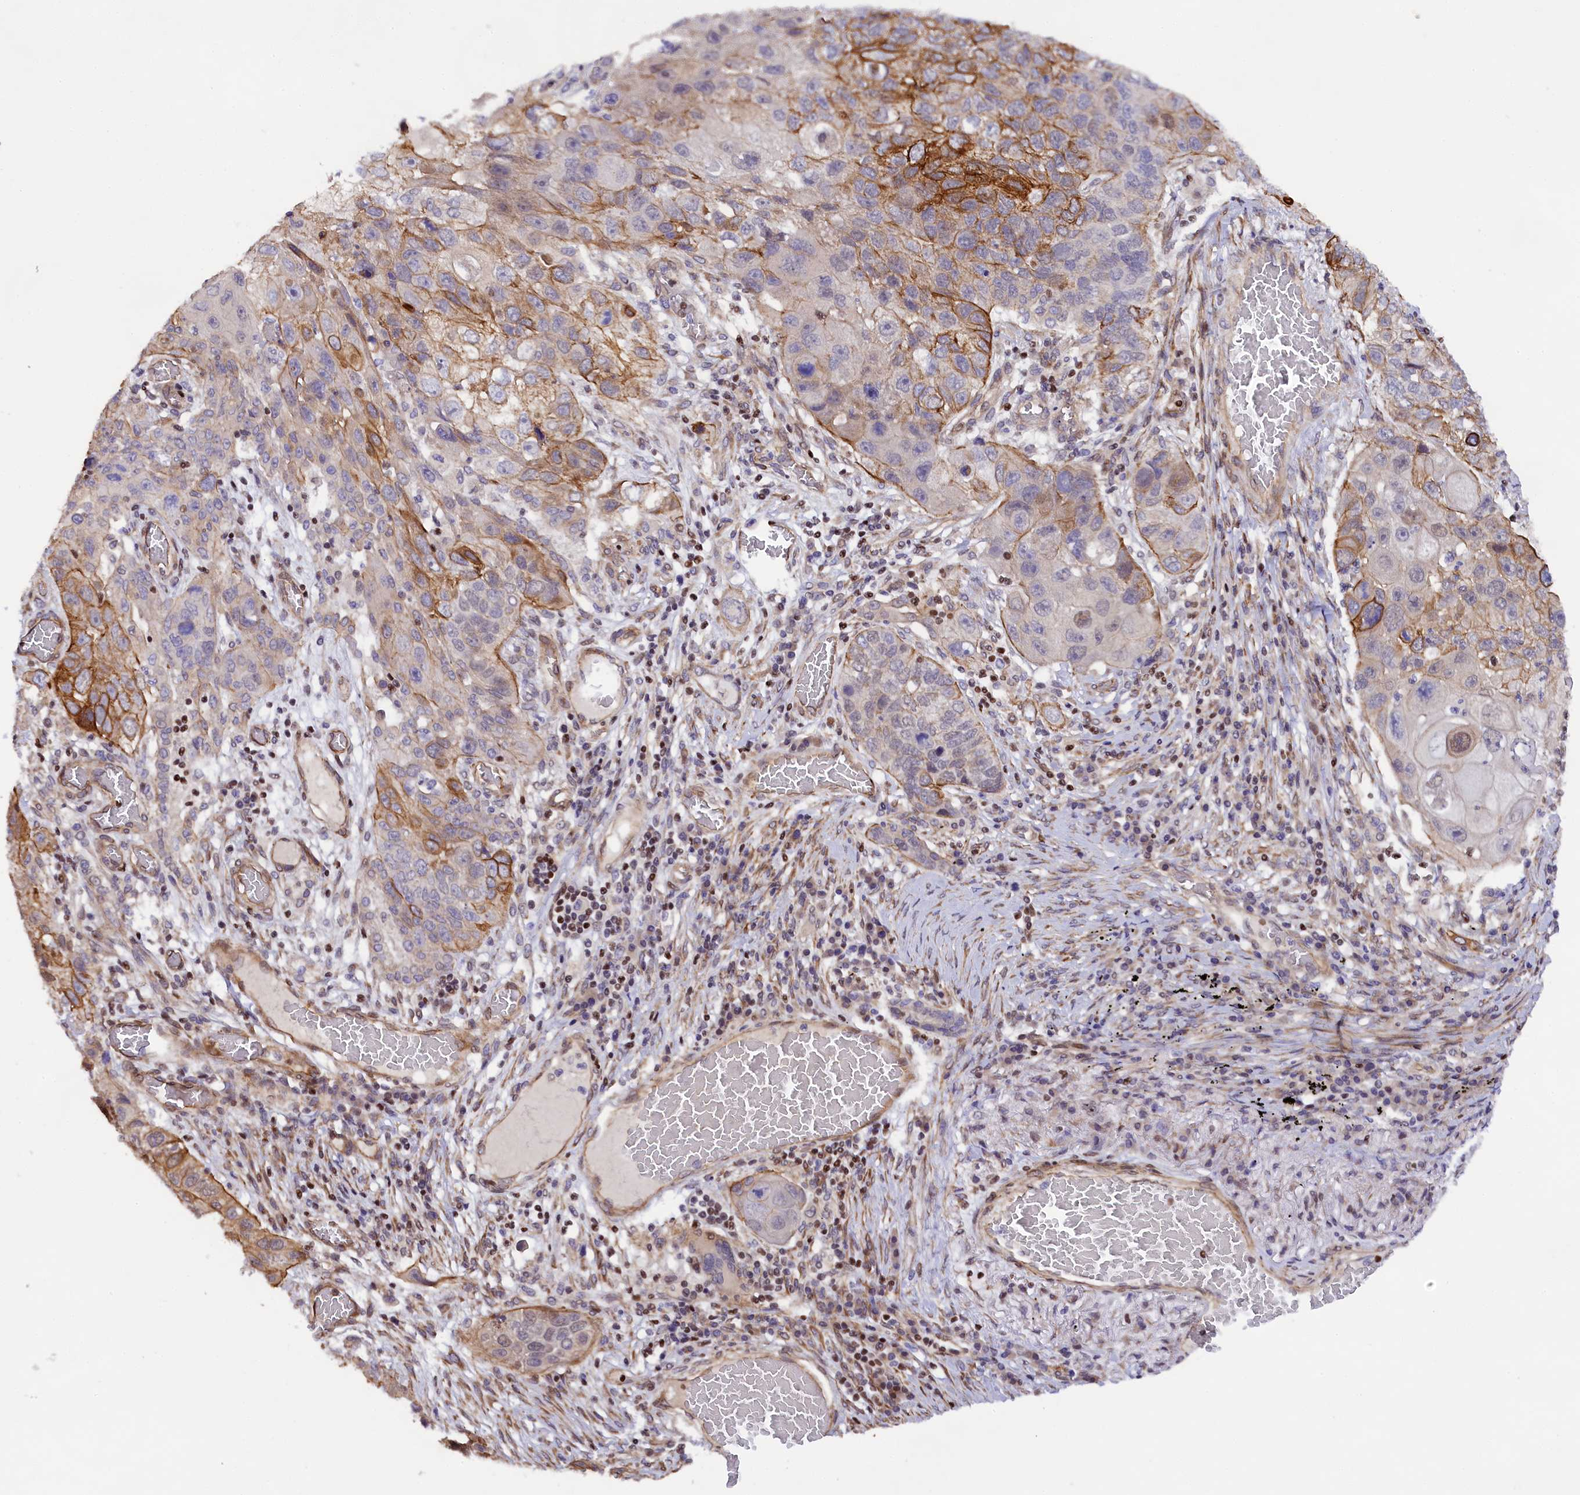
{"staining": {"intensity": "moderate", "quantity": "25%-75%", "location": "cytoplasmic/membranous"}, "tissue": "lung cancer", "cell_type": "Tumor cells", "image_type": "cancer", "snomed": [{"axis": "morphology", "description": "Squamous cell carcinoma, NOS"}, {"axis": "topography", "description": "Lung"}], "caption": "A histopathology image of human lung cancer stained for a protein exhibits moderate cytoplasmic/membranous brown staining in tumor cells. Nuclei are stained in blue.", "gene": "SP4", "patient": {"sex": "male", "age": 61}}